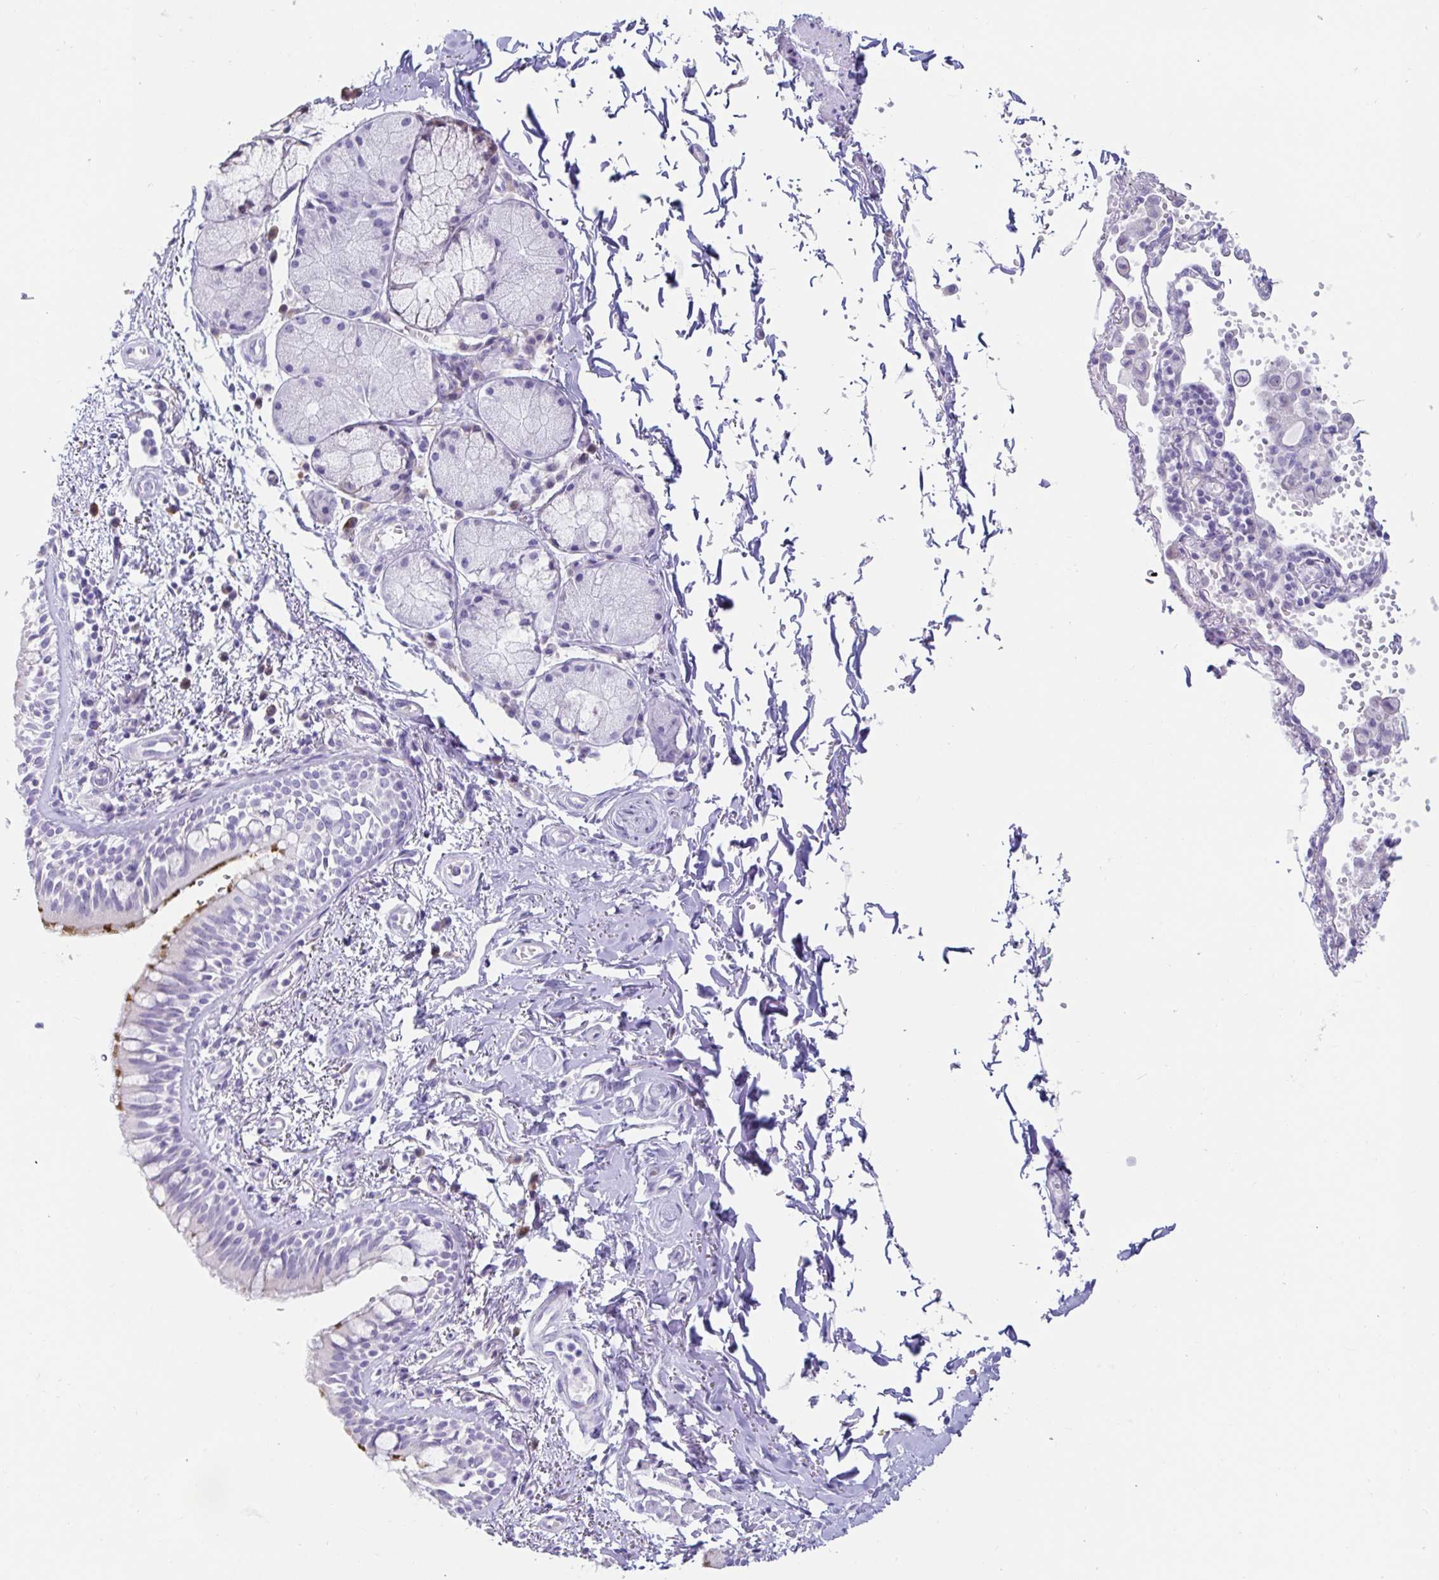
{"staining": {"intensity": "moderate", "quantity": "25%-75%", "location": "cytoplasmic/membranous"}, "tissue": "bronchus", "cell_type": "Respiratory epithelial cells", "image_type": "normal", "snomed": [{"axis": "morphology", "description": "Normal tissue, NOS"}, {"axis": "topography", "description": "Lymph node"}, {"axis": "topography", "description": "Cartilage tissue"}, {"axis": "topography", "description": "Bronchus"}], "caption": "A photomicrograph showing moderate cytoplasmic/membranous expression in about 25%-75% of respiratory epithelial cells in normal bronchus, as visualized by brown immunohistochemical staining.", "gene": "C4orf17", "patient": {"sex": "female", "age": 70}}